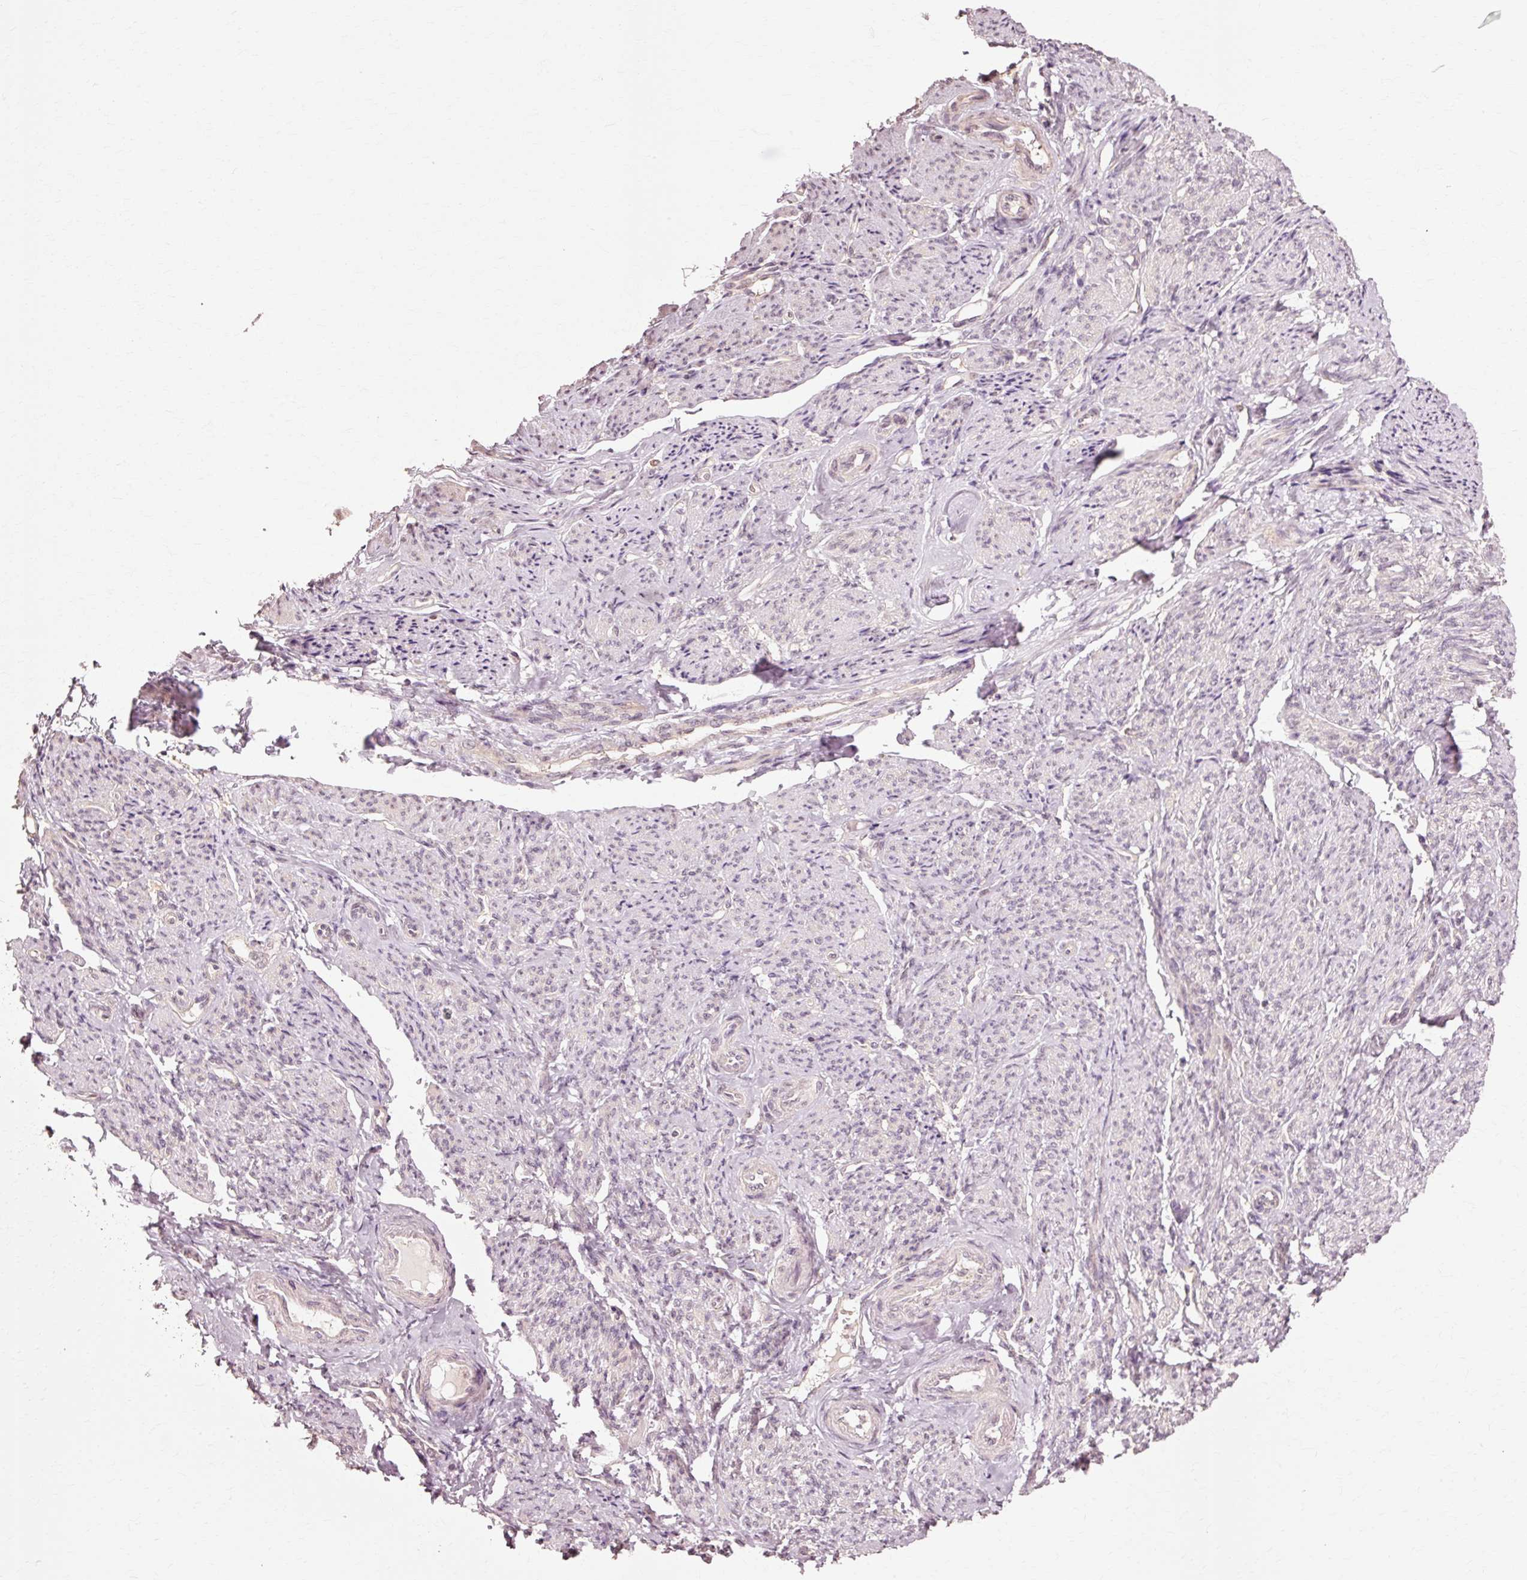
{"staining": {"intensity": "weak", "quantity": "25%-75%", "location": "cytoplasmic/membranous"}, "tissue": "smooth muscle", "cell_type": "Smooth muscle cells", "image_type": "normal", "snomed": [{"axis": "morphology", "description": "Normal tissue, NOS"}, {"axis": "topography", "description": "Smooth muscle"}], "caption": "Weak cytoplasmic/membranous protein expression is seen in about 25%-75% of smooth muscle cells in smooth muscle.", "gene": "RGPD5", "patient": {"sex": "female", "age": 65}}